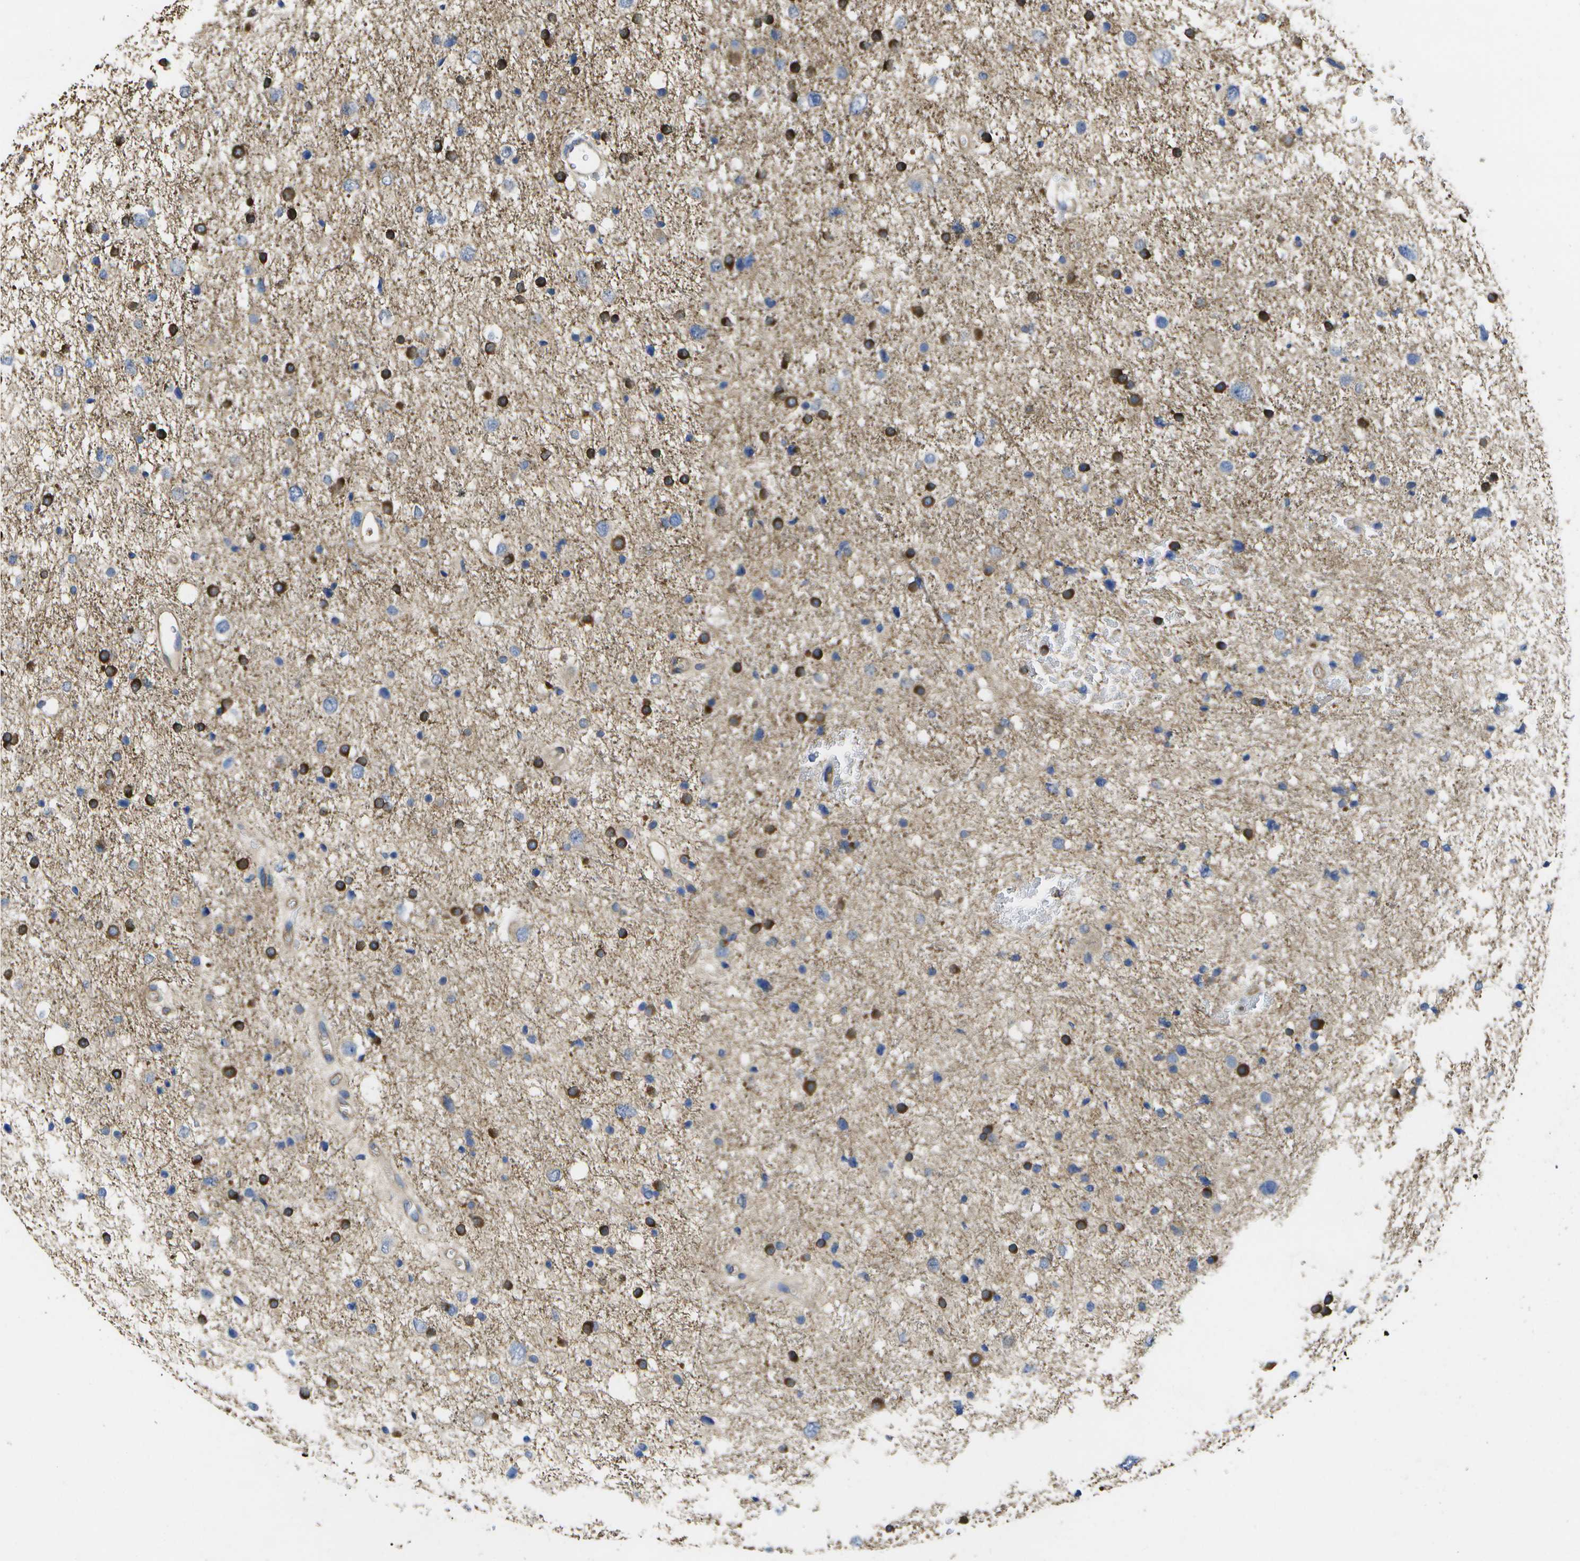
{"staining": {"intensity": "strong", "quantity": "25%-75%", "location": "cytoplasmic/membranous"}, "tissue": "glioma", "cell_type": "Tumor cells", "image_type": "cancer", "snomed": [{"axis": "morphology", "description": "Glioma, malignant, Low grade"}, {"axis": "topography", "description": "Brain"}], "caption": "An image of glioma stained for a protein exhibits strong cytoplasmic/membranous brown staining in tumor cells.", "gene": "DYSF", "patient": {"sex": "female", "age": 37}}